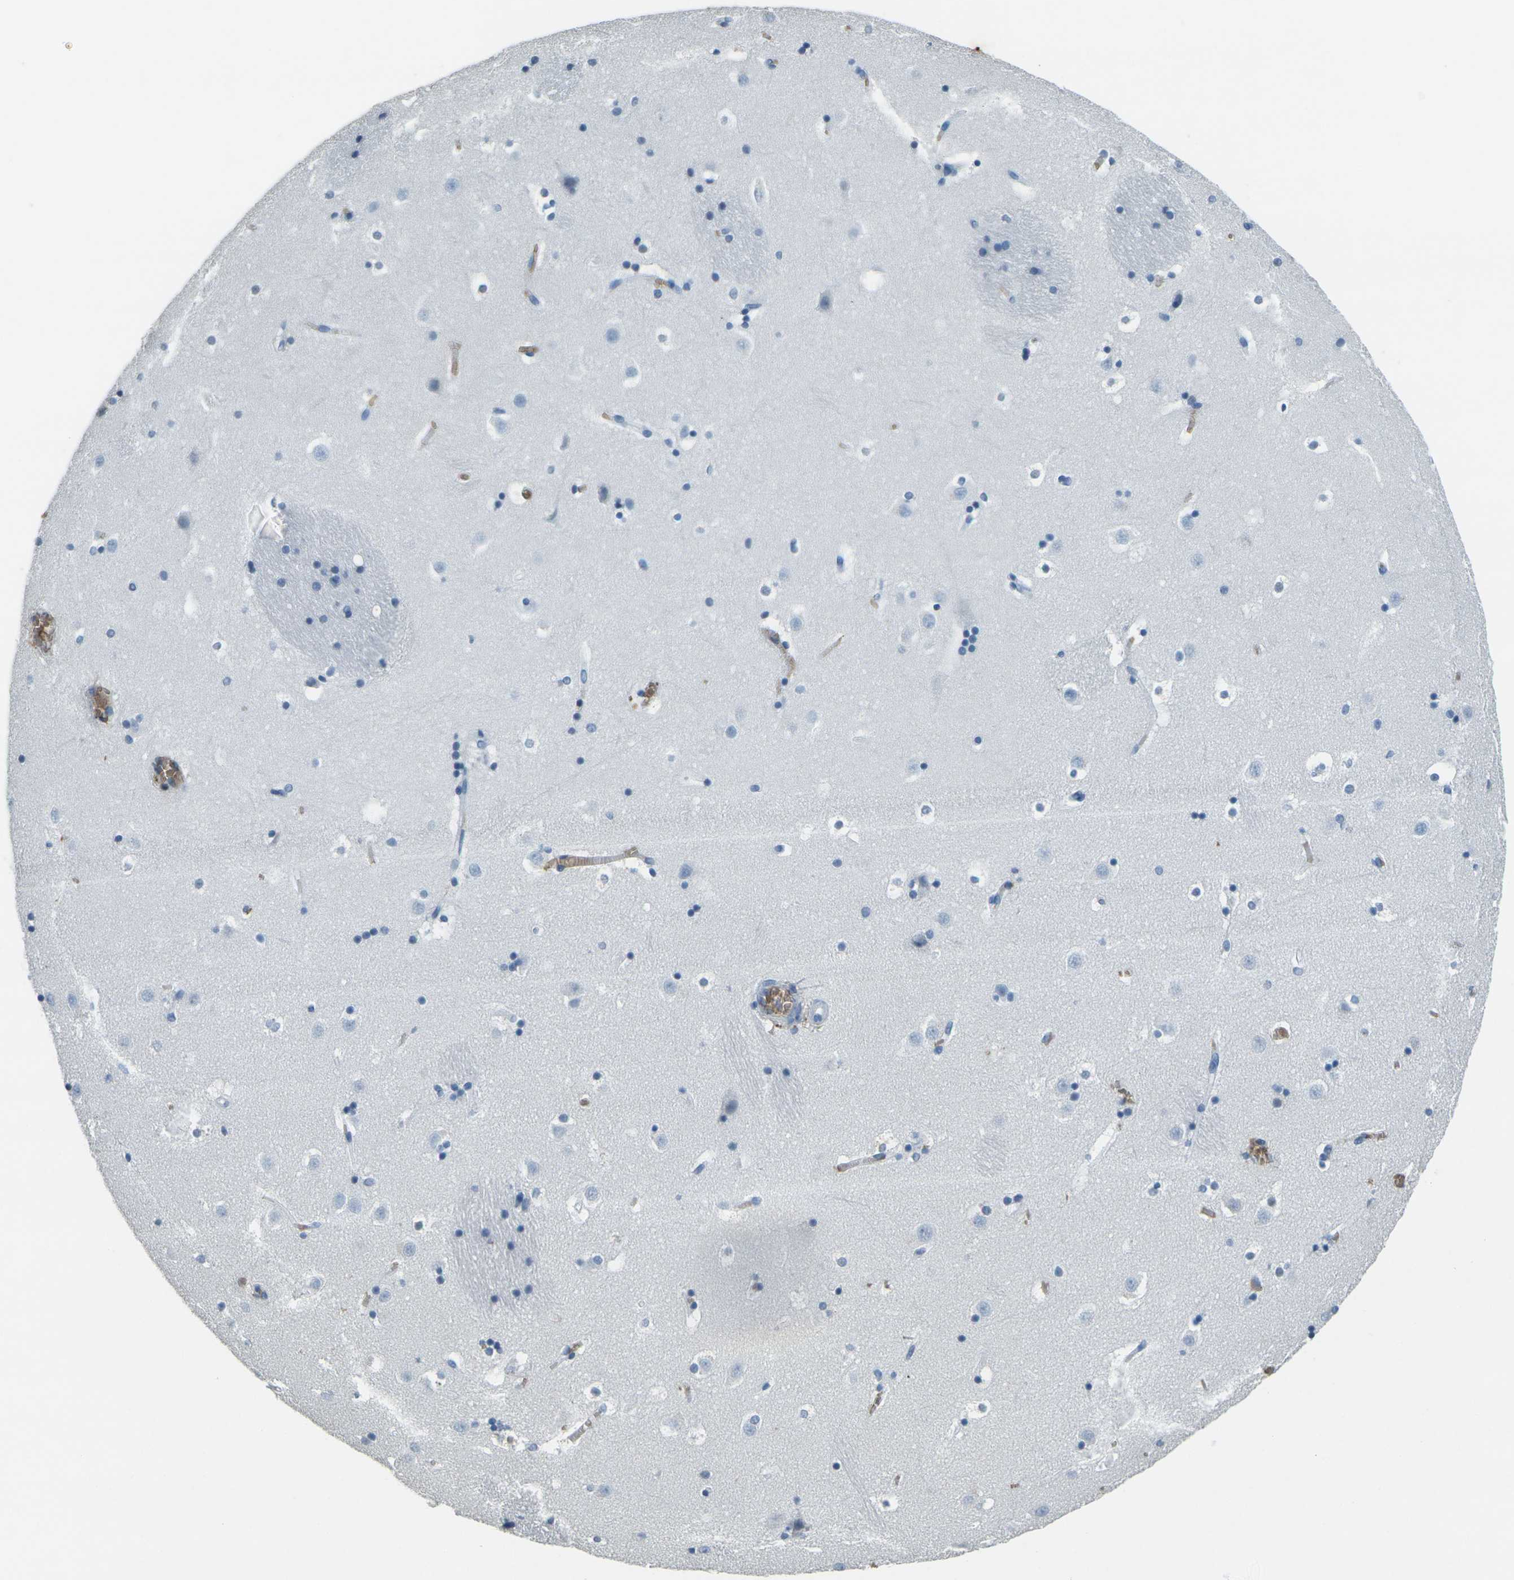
{"staining": {"intensity": "negative", "quantity": "none", "location": "none"}, "tissue": "caudate", "cell_type": "Glial cells", "image_type": "normal", "snomed": [{"axis": "morphology", "description": "Normal tissue, NOS"}, {"axis": "topography", "description": "Lateral ventricle wall"}], "caption": "IHC image of normal caudate stained for a protein (brown), which demonstrates no positivity in glial cells. The staining was performed using DAB (3,3'-diaminobenzidine) to visualize the protein expression in brown, while the nuclei were stained in blue with hematoxylin (Magnification: 20x).", "gene": "HBB", "patient": {"sex": "male", "age": 45}}